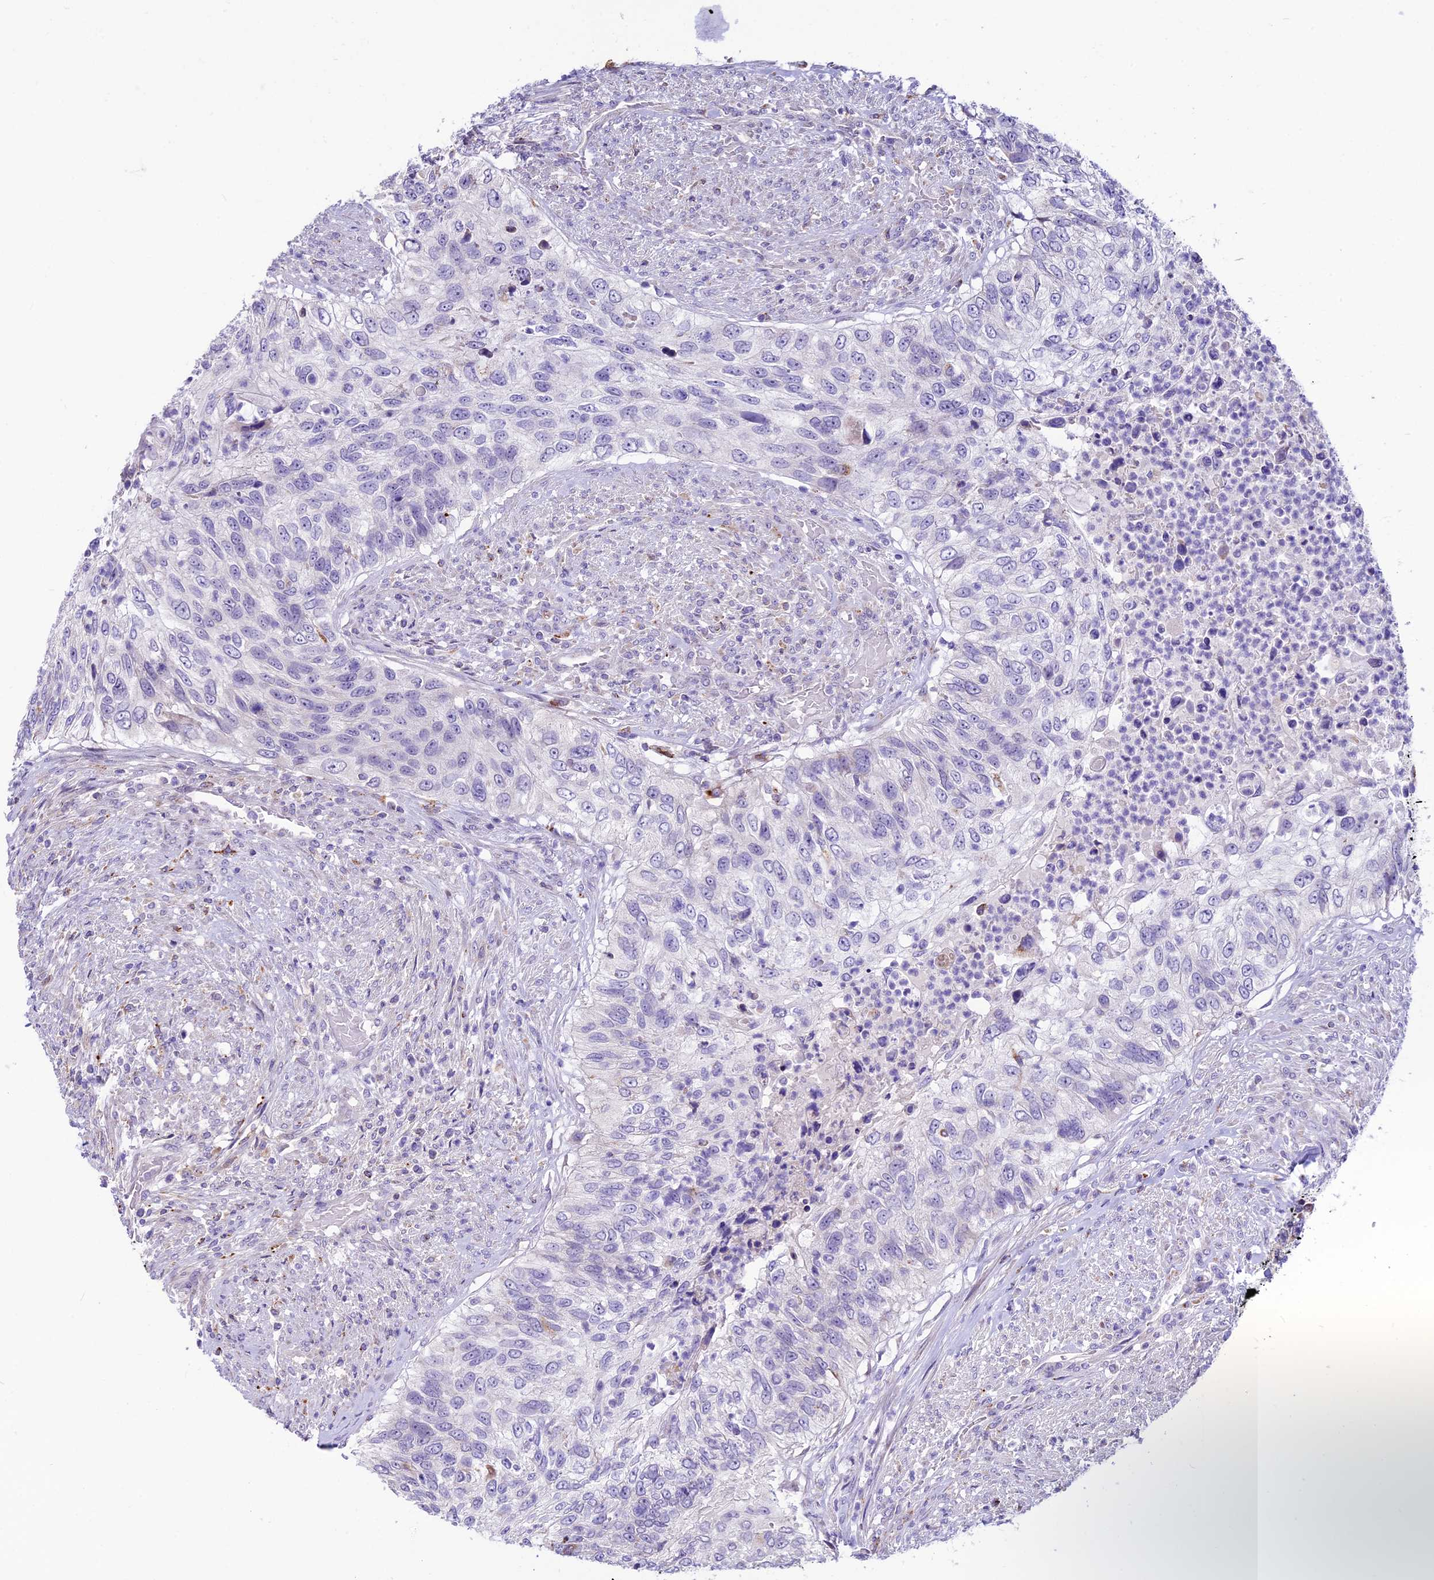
{"staining": {"intensity": "negative", "quantity": "none", "location": "none"}, "tissue": "urothelial cancer", "cell_type": "Tumor cells", "image_type": "cancer", "snomed": [{"axis": "morphology", "description": "Urothelial carcinoma, High grade"}, {"axis": "topography", "description": "Urinary bladder"}], "caption": "A photomicrograph of human high-grade urothelial carcinoma is negative for staining in tumor cells.", "gene": "THRSP", "patient": {"sex": "female", "age": 60}}